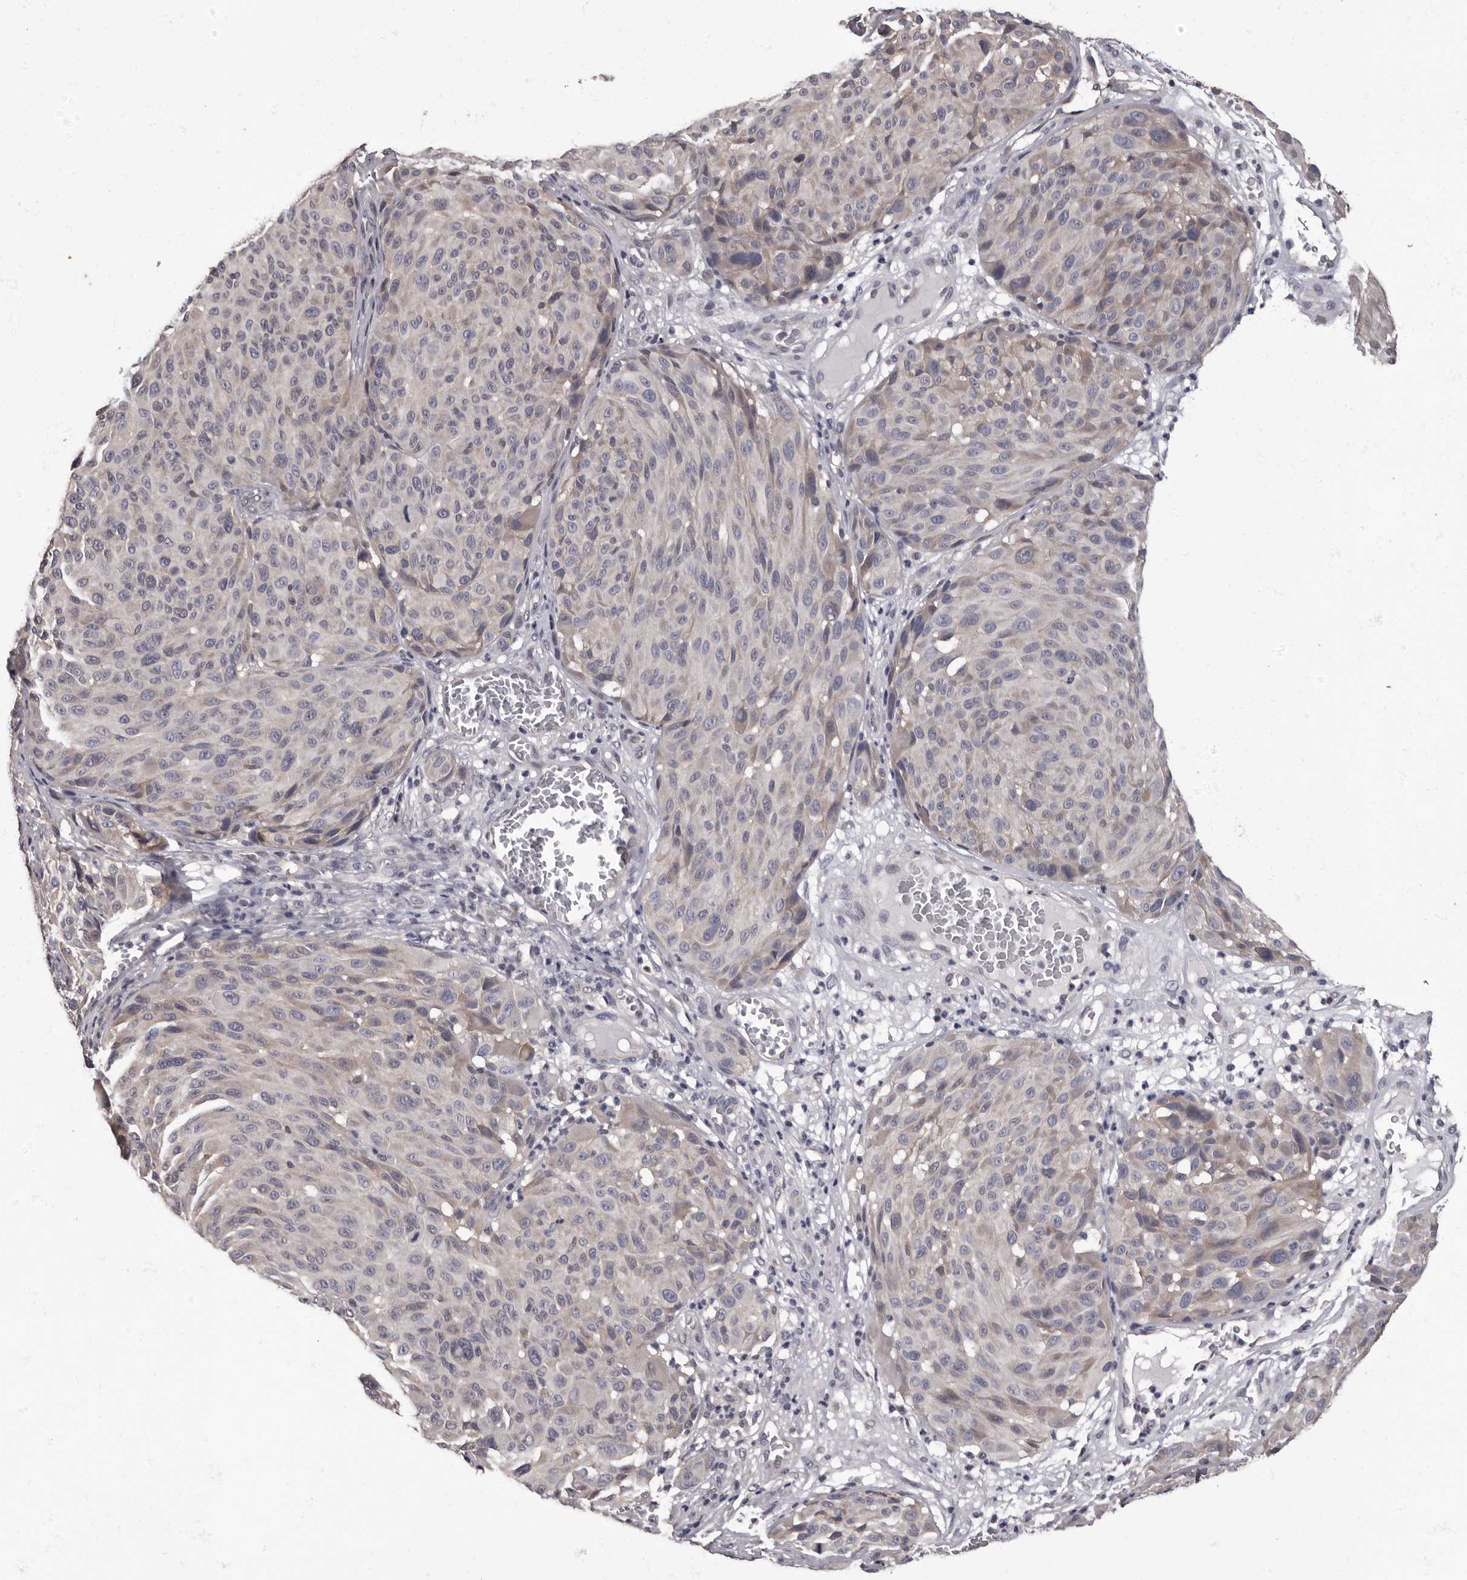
{"staining": {"intensity": "negative", "quantity": "none", "location": "none"}, "tissue": "melanoma", "cell_type": "Tumor cells", "image_type": "cancer", "snomed": [{"axis": "morphology", "description": "Malignant melanoma, NOS"}, {"axis": "topography", "description": "Skin"}], "caption": "Photomicrograph shows no protein positivity in tumor cells of malignant melanoma tissue.", "gene": "C1orf50", "patient": {"sex": "male", "age": 83}}